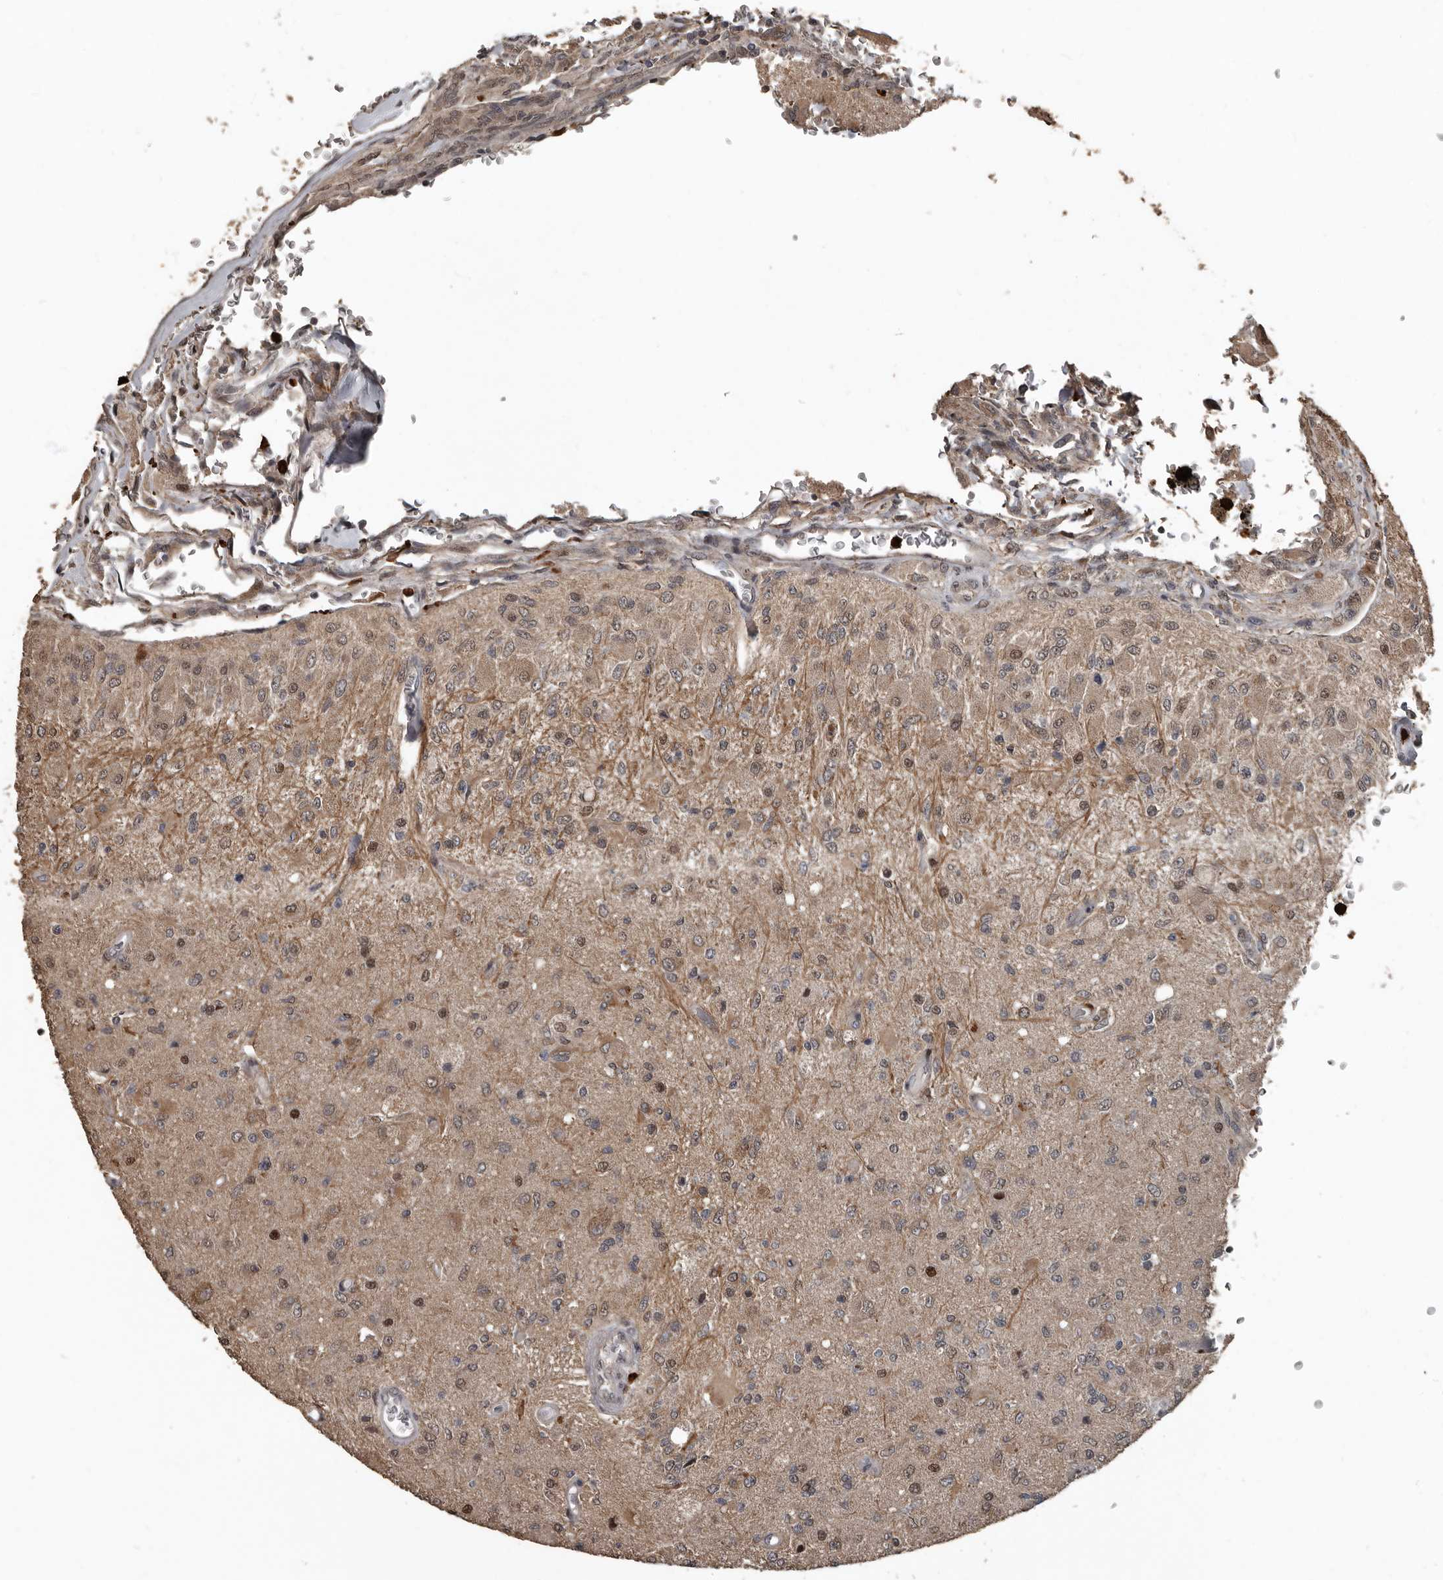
{"staining": {"intensity": "weak", "quantity": ">75%", "location": "cytoplasmic/membranous,nuclear"}, "tissue": "glioma", "cell_type": "Tumor cells", "image_type": "cancer", "snomed": [{"axis": "morphology", "description": "Normal tissue, NOS"}, {"axis": "morphology", "description": "Glioma, malignant, High grade"}, {"axis": "topography", "description": "Cerebral cortex"}], "caption": "Glioma stained for a protein displays weak cytoplasmic/membranous and nuclear positivity in tumor cells.", "gene": "FSBP", "patient": {"sex": "male", "age": 77}}